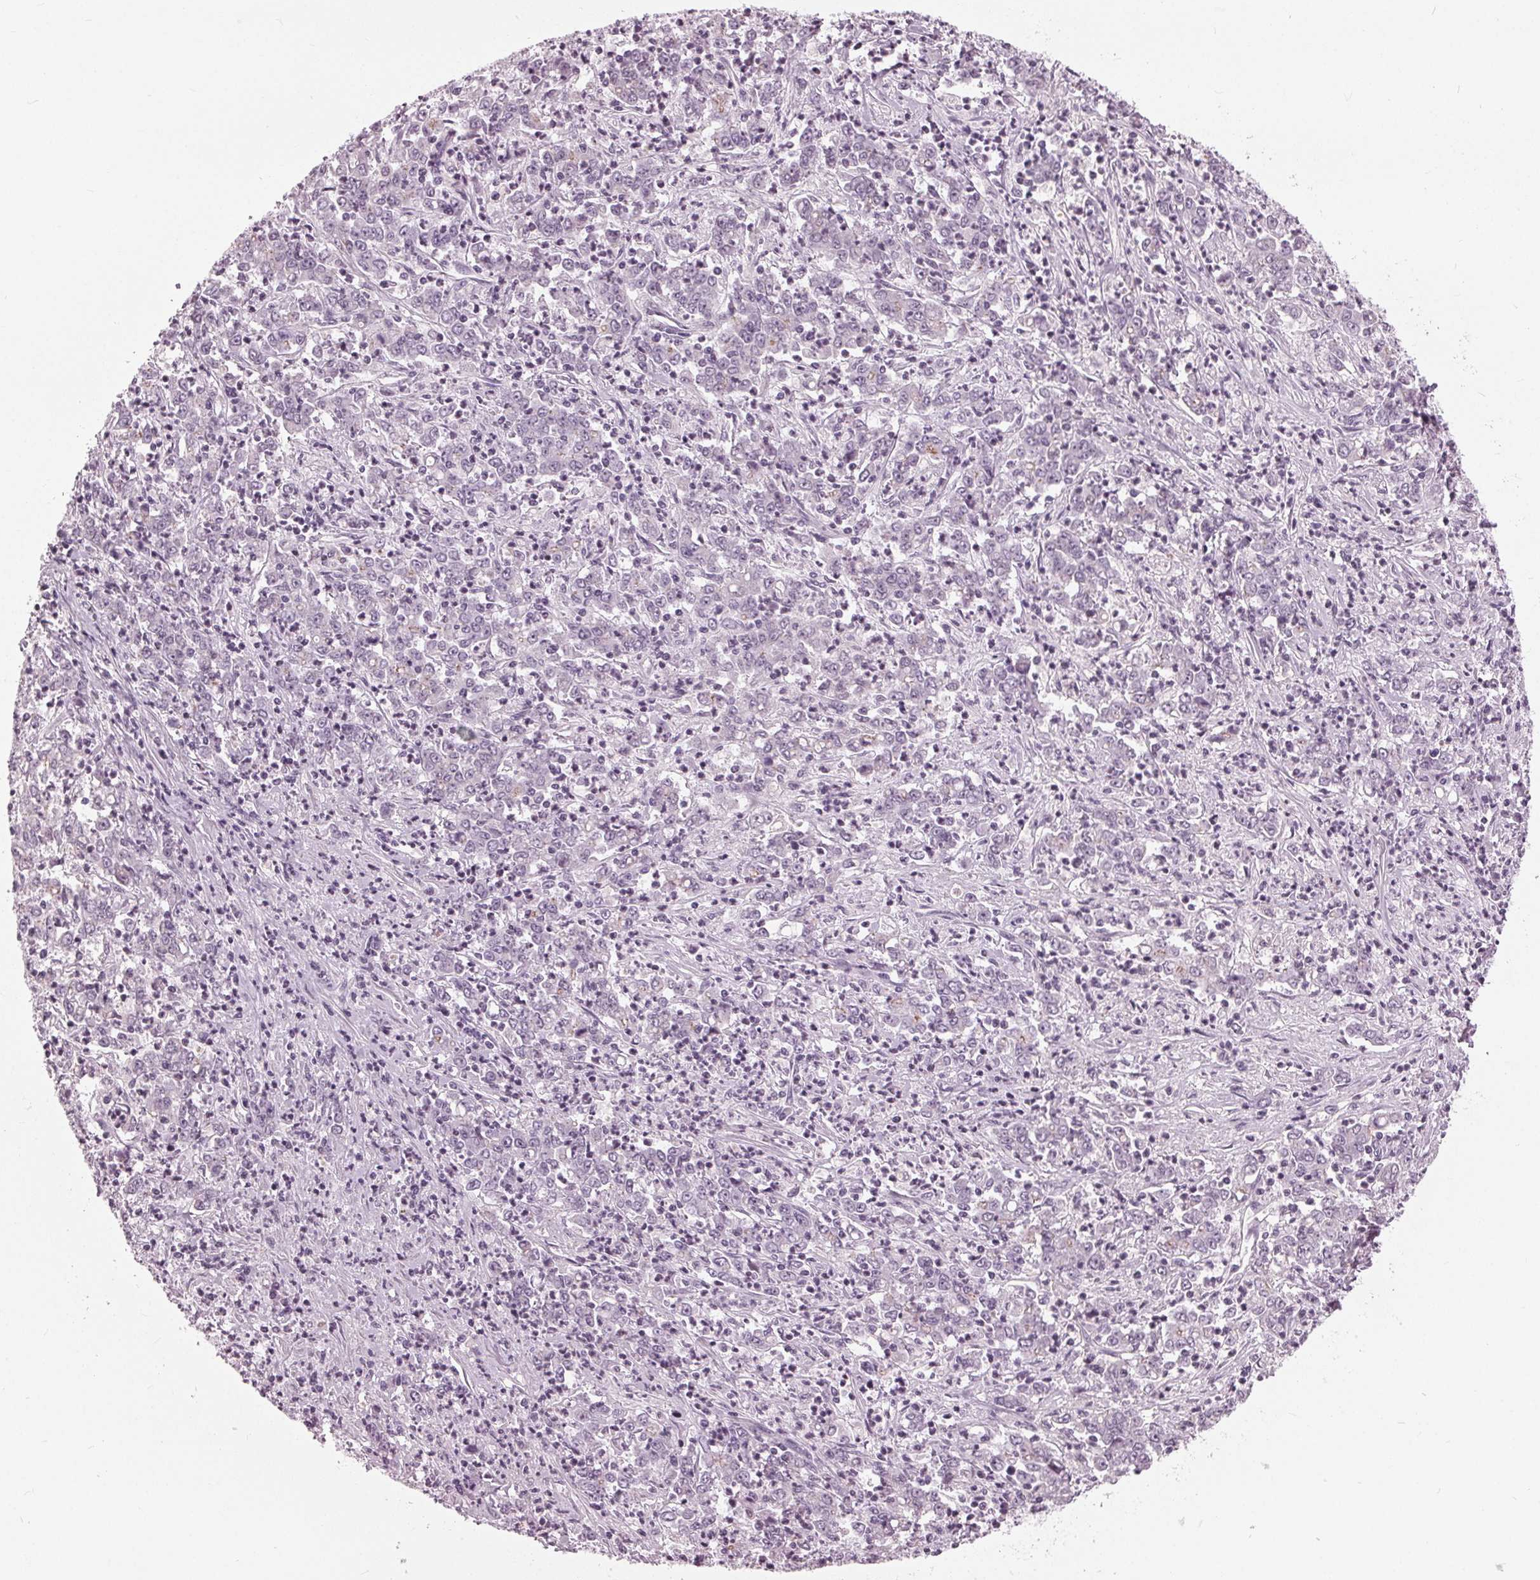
{"staining": {"intensity": "negative", "quantity": "none", "location": "none"}, "tissue": "stomach cancer", "cell_type": "Tumor cells", "image_type": "cancer", "snomed": [{"axis": "morphology", "description": "Adenocarcinoma, NOS"}, {"axis": "topography", "description": "Stomach, lower"}], "caption": "High magnification brightfield microscopy of stomach cancer (adenocarcinoma) stained with DAB (brown) and counterstained with hematoxylin (blue): tumor cells show no significant positivity. Brightfield microscopy of immunohistochemistry stained with DAB (brown) and hematoxylin (blue), captured at high magnification.", "gene": "SLC9A4", "patient": {"sex": "female", "age": 71}}